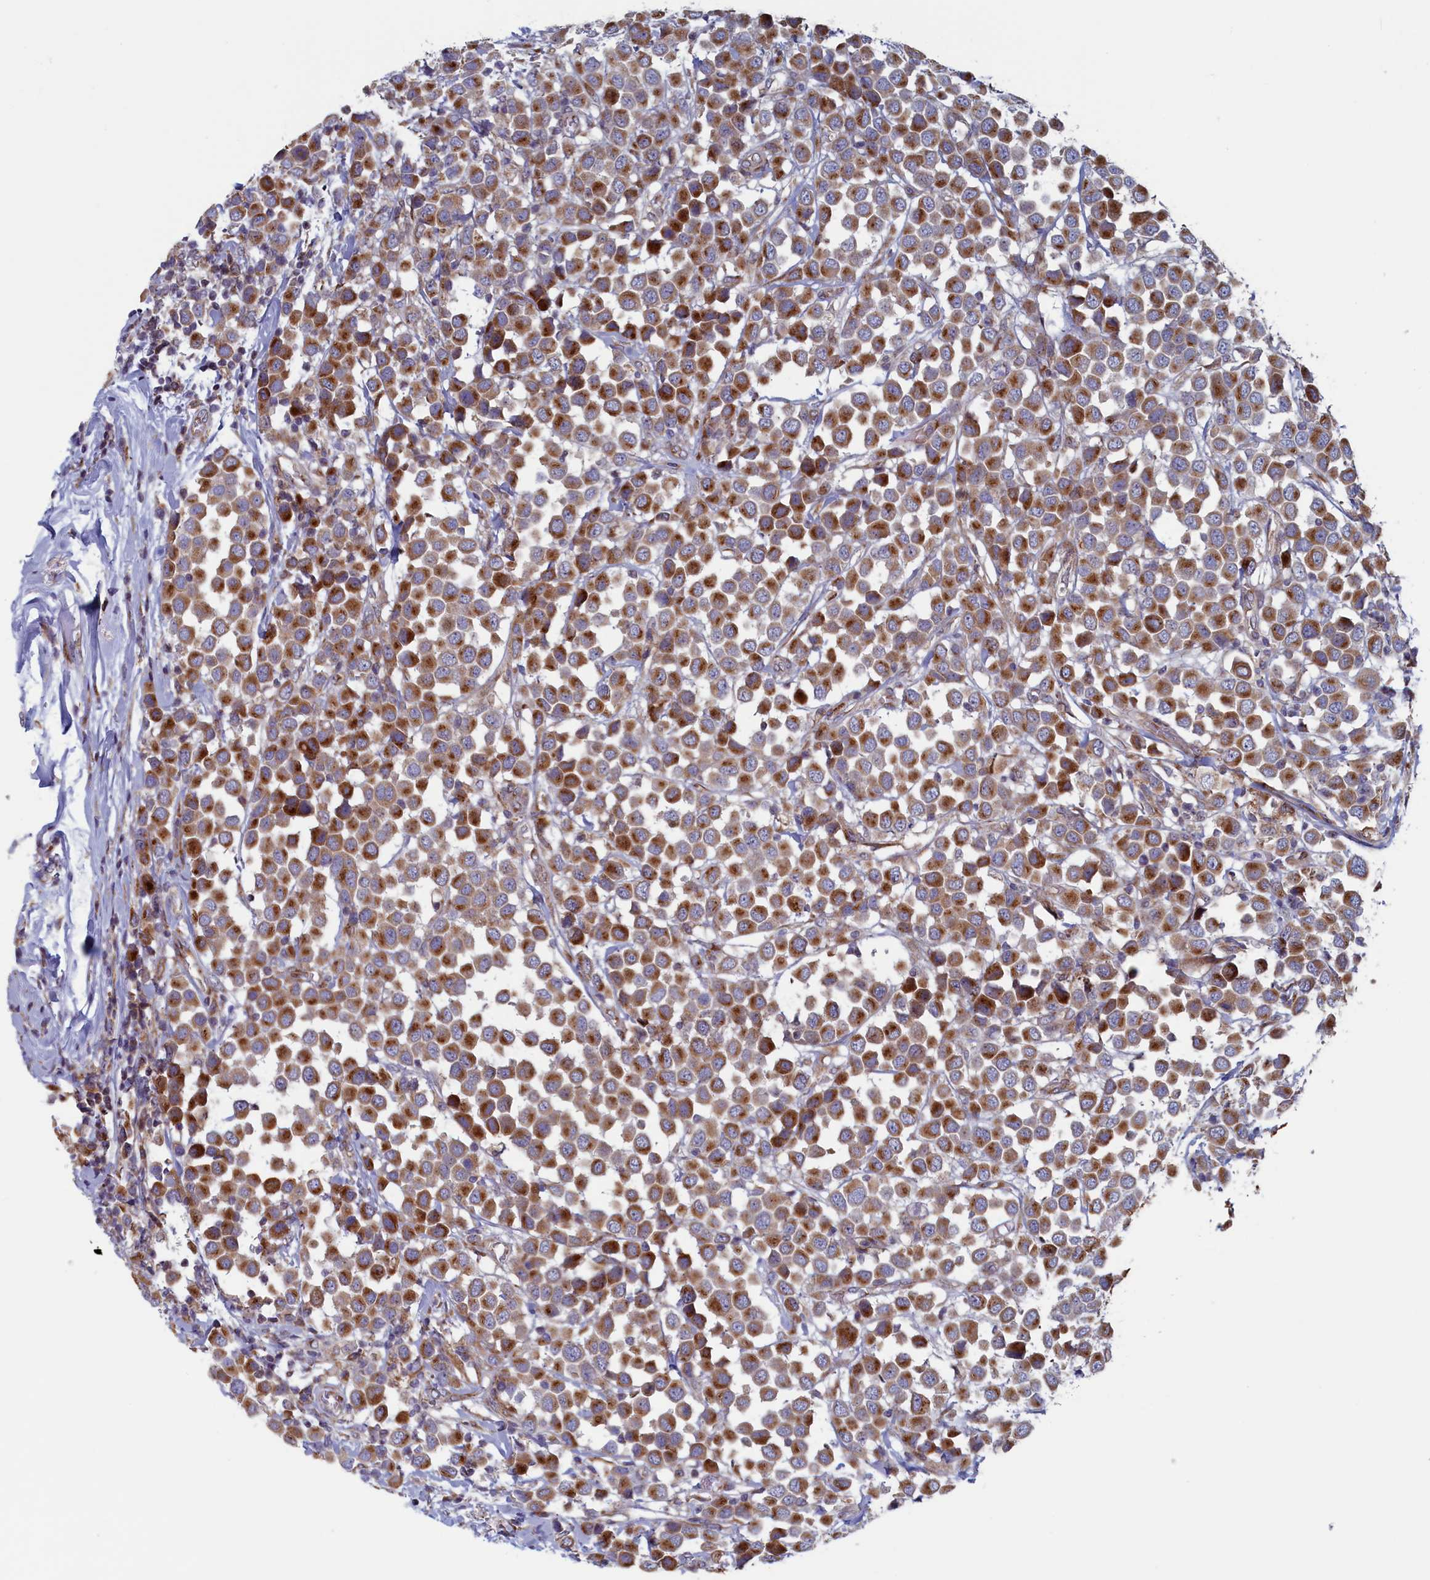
{"staining": {"intensity": "strong", "quantity": ">75%", "location": "cytoplasmic/membranous"}, "tissue": "breast cancer", "cell_type": "Tumor cells", "image_type": "cancer", "snomed": [{"axis": "morphology", "description": "Duct carcinoma"}, {"axis": "topography", "description": "Breast"}], "caption": "Protein staining of breast cancer (infiltrating ductal carcinoma) tissue shows strong cytoplasmic/membranous staining in about >75% of tumor cells.", "gene": "MTFMT", "patient": {"sex": "female", "age": 61}}